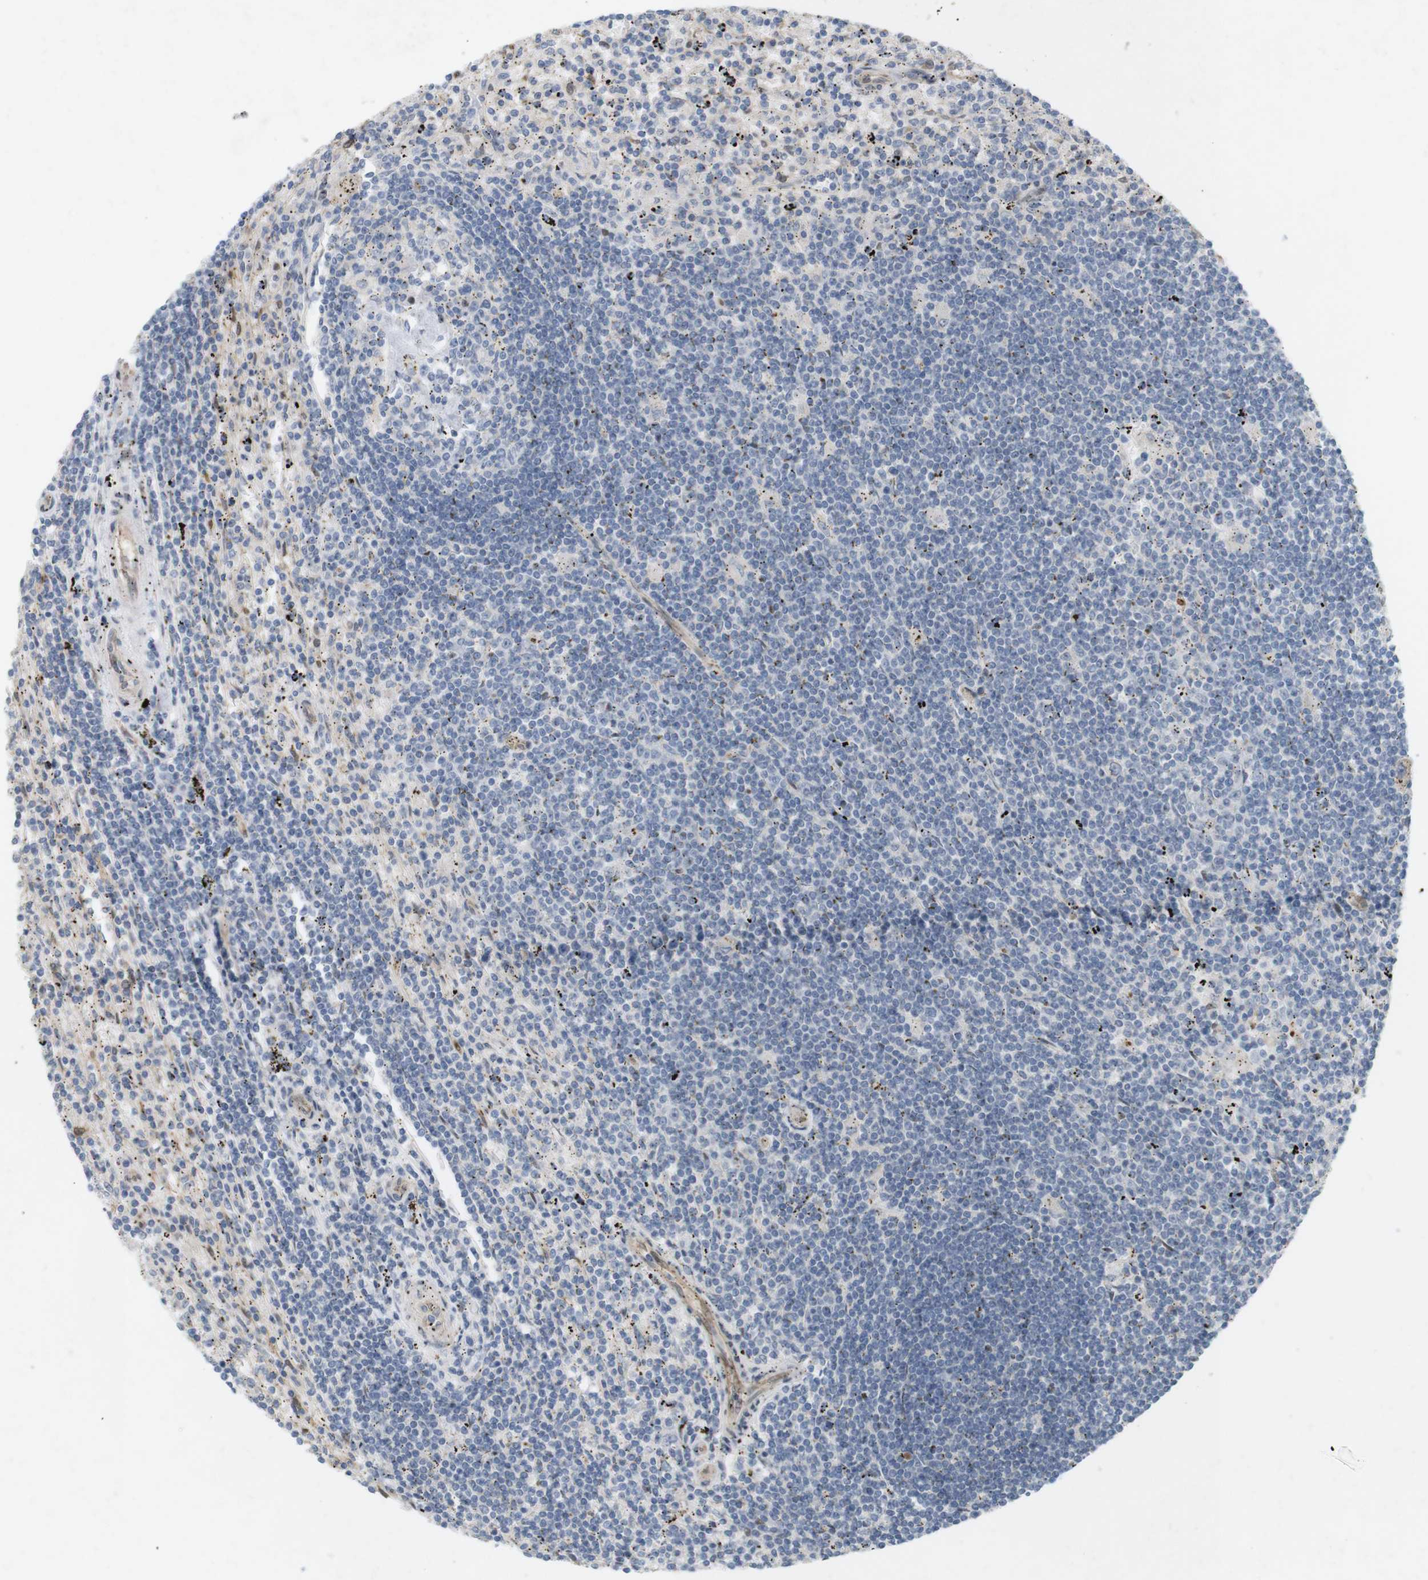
{"staining": {"intensity": "negative", "quantity": "none", "location": "none"}, "tissue": "lymphoma", "cell_type": "Tumor cells", "image_type": "cancer", "snomed": [{"axis": "morphology", "description": "Malignant lymphoma, non-Hodgkin's type, Low grade"}, {"axis": "topography", "description": "Spleen"}], "caption": "Human malignant lymphoma, non-Hodgkin's type (low-grade) stained for a protein using IHC displays no expression in tumor cells.", "gene": "PPP1R14A", "patient": {"sex": "male", "age": 76}}